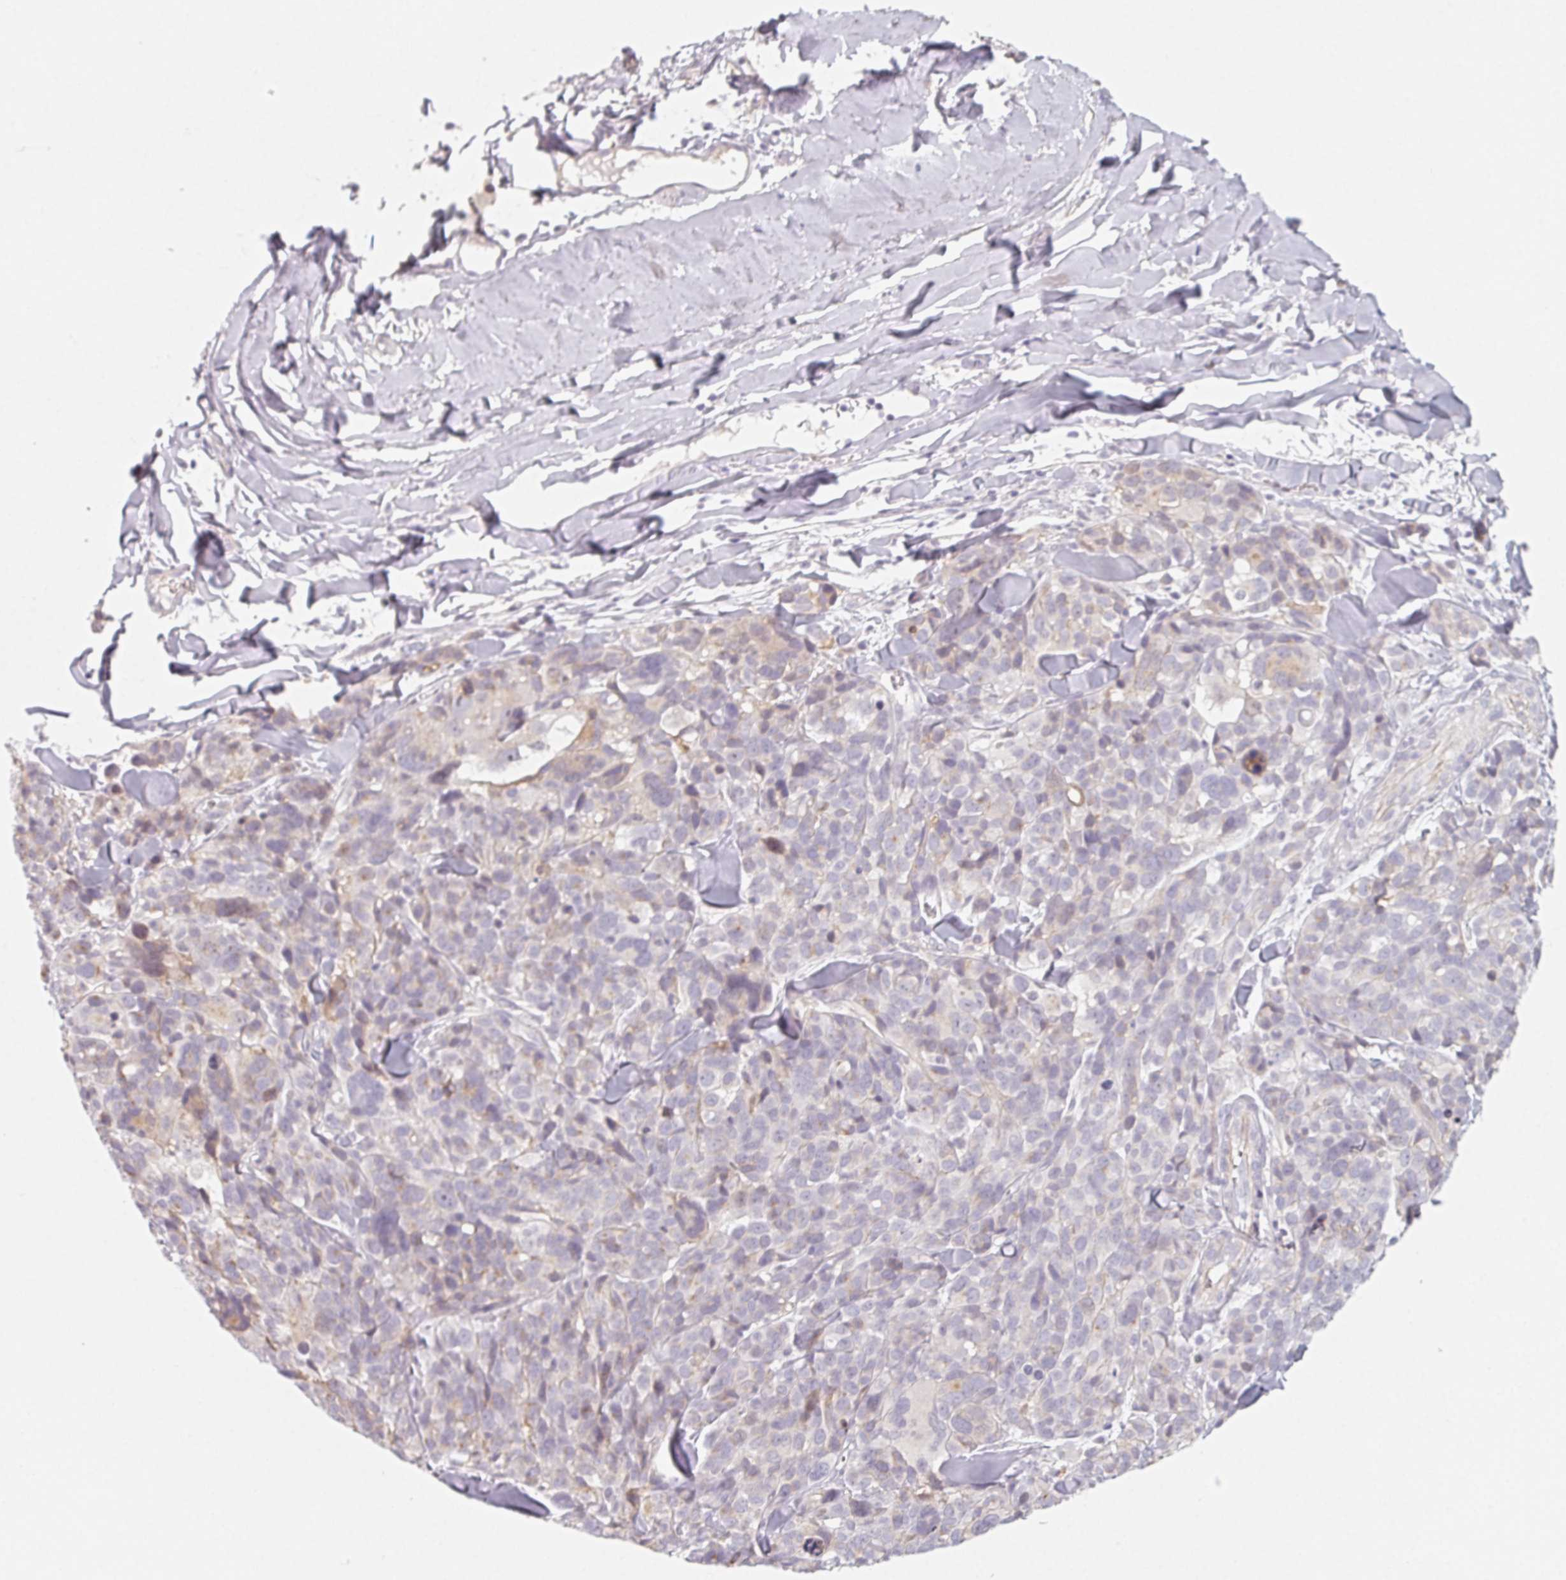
{"staining": {"intensity": "weak", "quantity": "<25%", "location": "cytoplasmic/membranous"}, "tissue": "melanoma", "cell_type": "Tumor cells", "image_type": "cancer", "snomed": [{"axis": "morphology", "description": "Malignant melanoma, NOS"}, {"axis": "topography", "description": "Skin"}], "caption": "Immunohistochemistry micrograph of melanoma stained for a protein (brown), which shows no expression in tumor cells. (DAB (3,3'-diaminobenzidine) immunohistochemistry (IHC) visualized using brightfield microscopy, high magnification).", "gene": "LRRC23", "patient": {"sex": "male", "age": 51}}